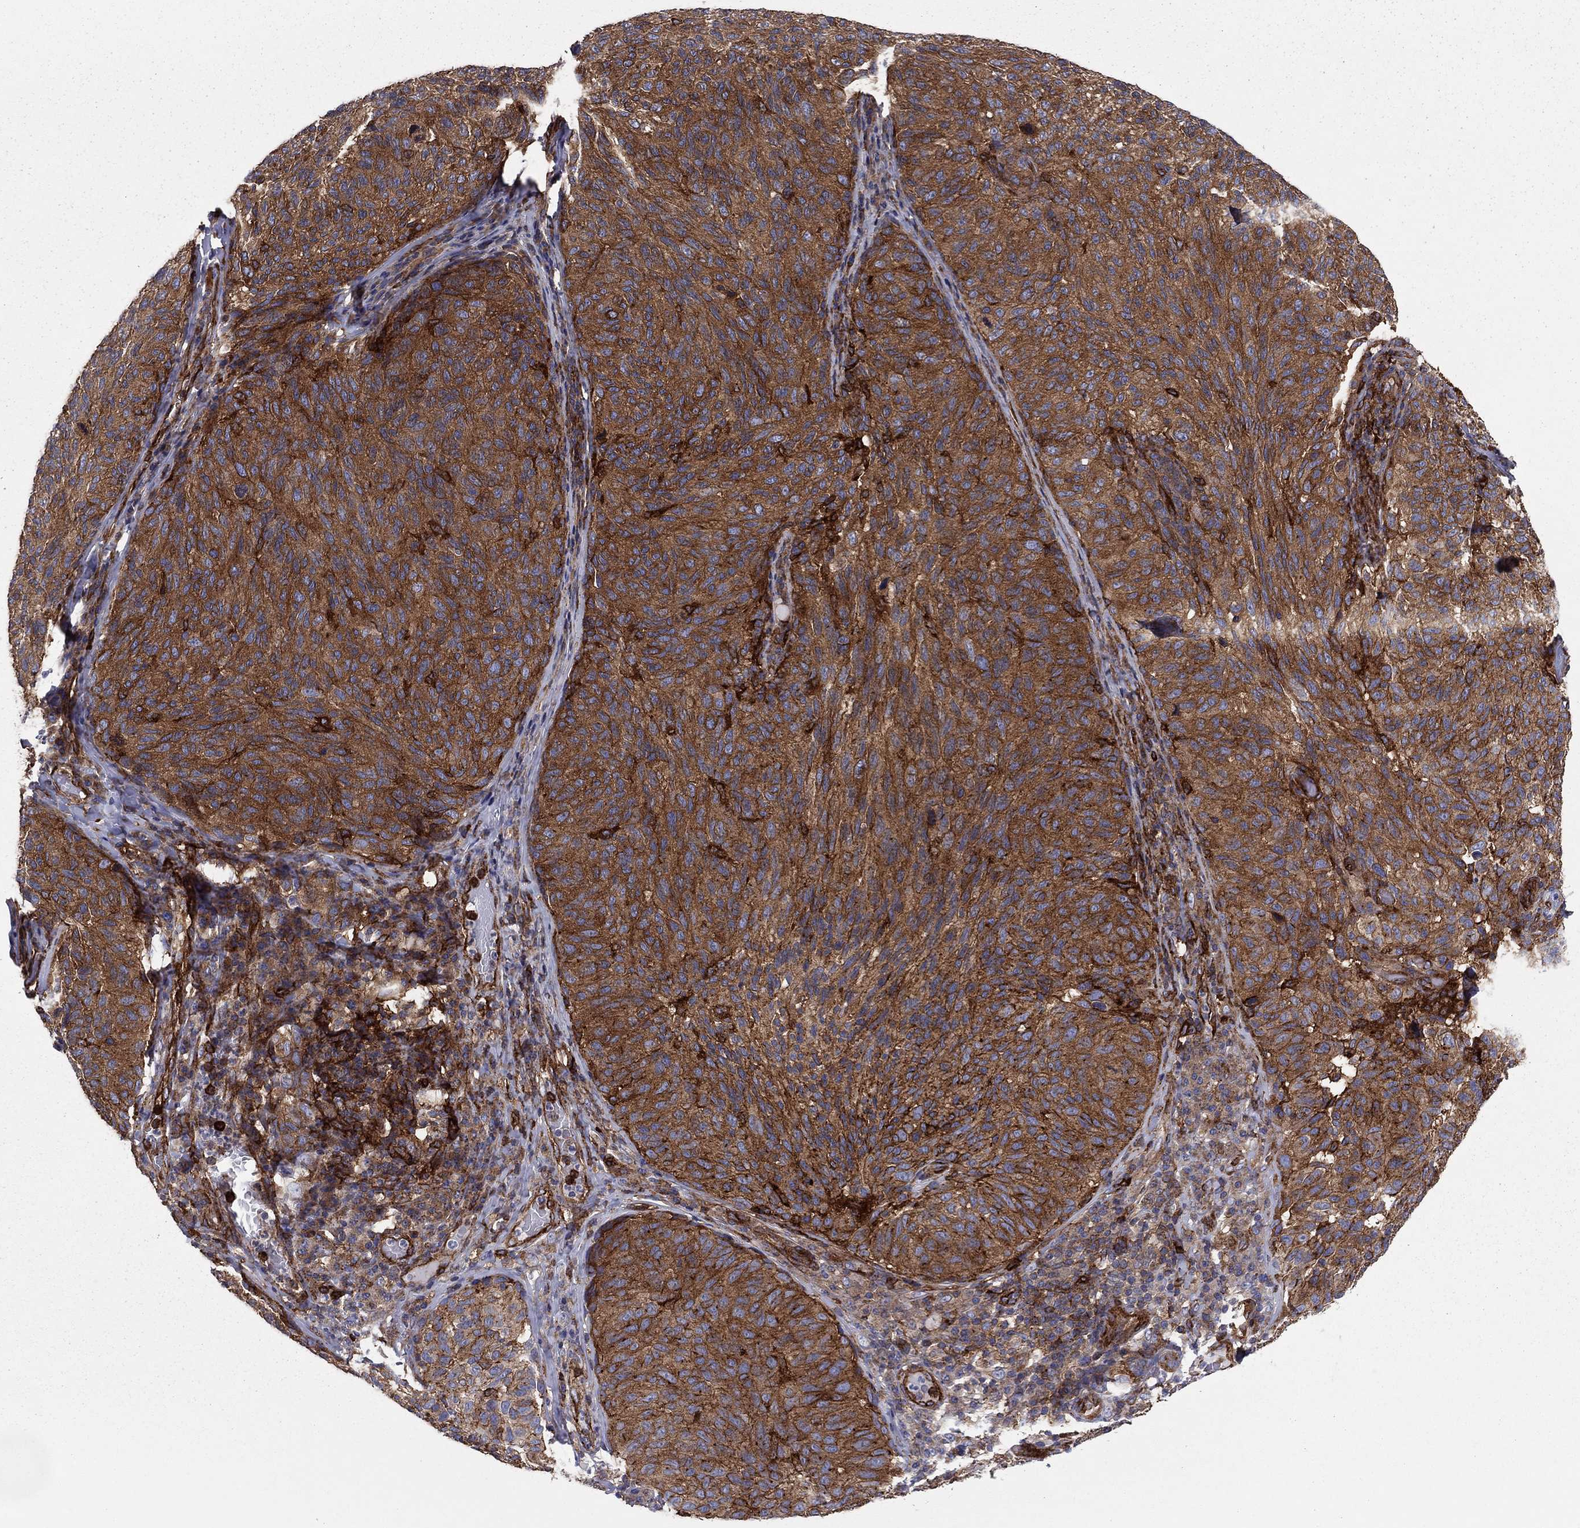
{"staining": {"intensity": "strong", "quantity": ">75%", "location": "cytoplasmic/membranous"}, "tissue": "melanoma", "cell_type": "Tumor cells", "image_type": "cancer", "snomed": [{"axis": "morphology", "description": "Malignant melanoma, NOS"}, {"axis": "topography", "description": "Skin"}], "caption": "Brown immunohistochemical staining in malignant melanoma reveals strong cytoplasmic/membranous positivity in approximately >75% of tumor cells. Nuclei are stained in blue.", "gene": "EHBP1L1", "patient": {"sex": "female", "age": 73}}